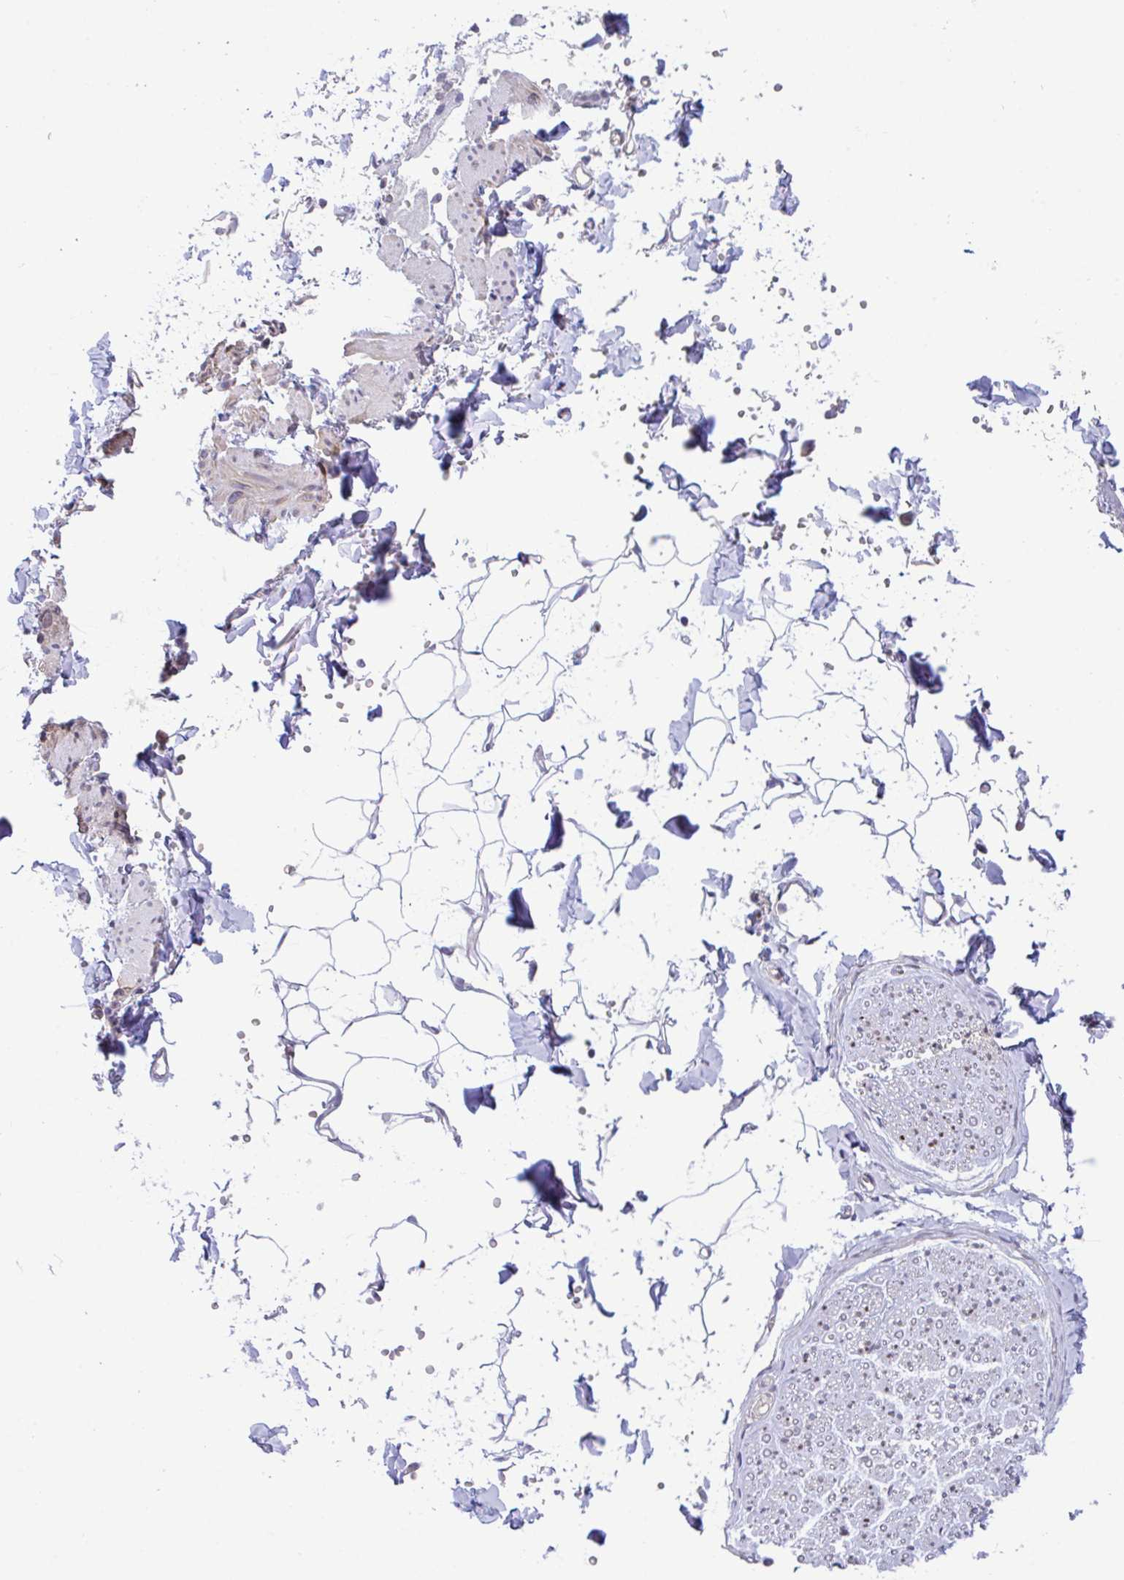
{"staining": {"intensity": "negative", "quantity": "none", "location": "none"}, "tissue": "adipose tissue", "cell_type": "Adipocytes", "image_type": "normal", "snomed": [{"axis": "morphology", "description": "Normal tissue, NOS"}, {"axis": "topography", "description": "Cartilage tissue"}, {"axis": "topography", "description": "Bronchus"}, {"axis": "topography", "description": "Peripheral nerve tissue"}], "caption": "Immunohistochemistry micrograph of normal adipose tissue stained for a protein (brown), which shows no expression in adipocytes. Nuclei are stained in blue.", "gene": "ZBED3", "patient": {"sex": "female", "age": 59}}